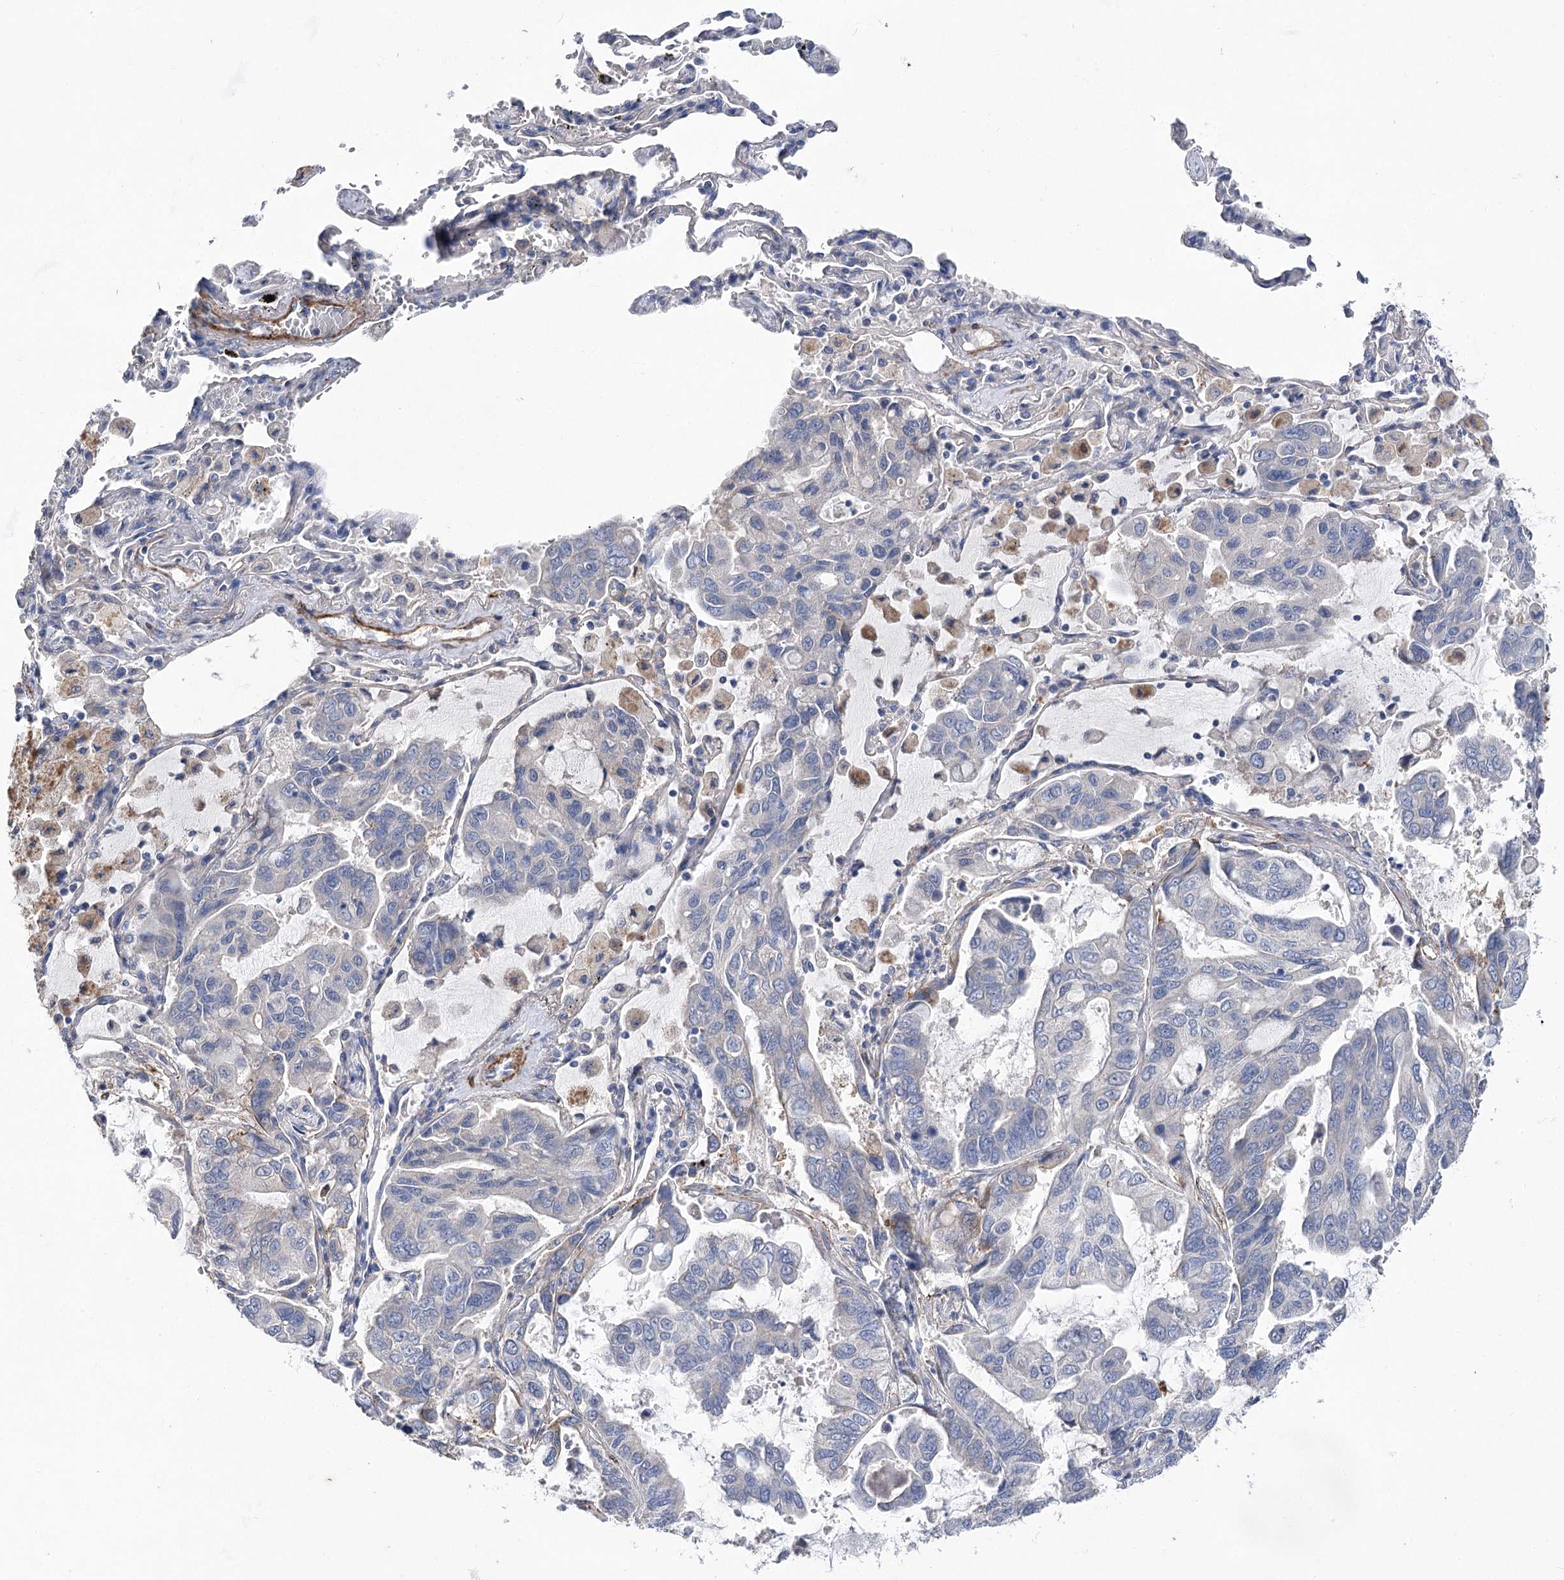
{"staining": {"intensity": "negative", "quantity": "none", "location": "none"}, "tissue": "lung cancer", "cell_type": "Tumor cells", "image_type": "cancer", "snomed": [{"axis": "morphology", "description": "Adenocarcinoma, NOS"}, {"axis": "topography", "description": "Lung"}], "caption": "This is an IHC image of human lung adenocarcinoma. There is no staining in tumor cells.", "gene": "RDH16", "patient": {"sex": "male", "age": 64}}